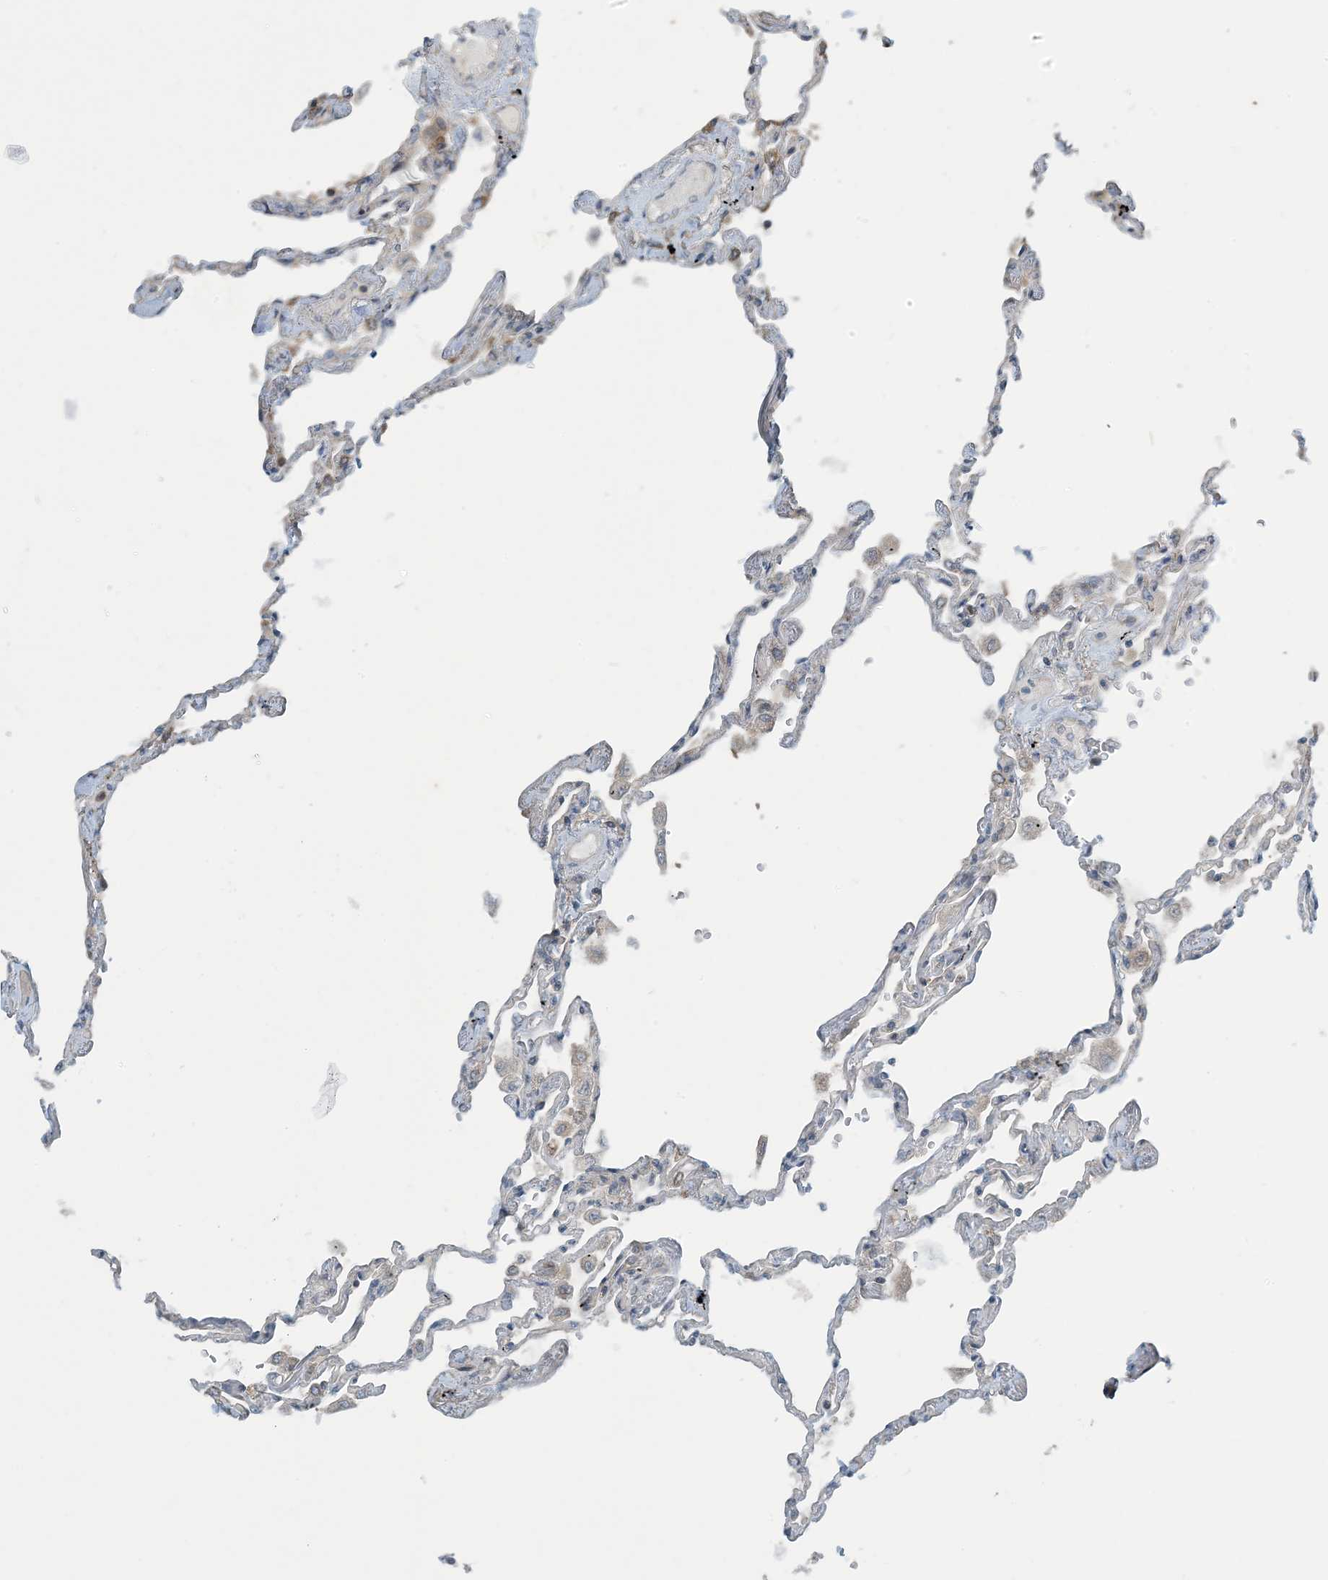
{"staining": {"intensity": "negative", "quantity": "none", "location": "none"}, "tissue": "lung", "cell_type": "Alveolar cells", "image_type": "normal", "snomed": [{"axis": "morphology", "description": "Normal tissue, NOS"}, {"axis": "topography", "description": "Lung"}], "caption": "Photomicrograph shows no significant protein positivity in alveolar cells of unremarkable lung. (Brightfield microscopy of DAB (3,3'-diaminobenzidine) immunohistochemistry (IHC) at high magnification).", "gene": "ZBTB3", "patient": {"sex": "female", "age": 67}}